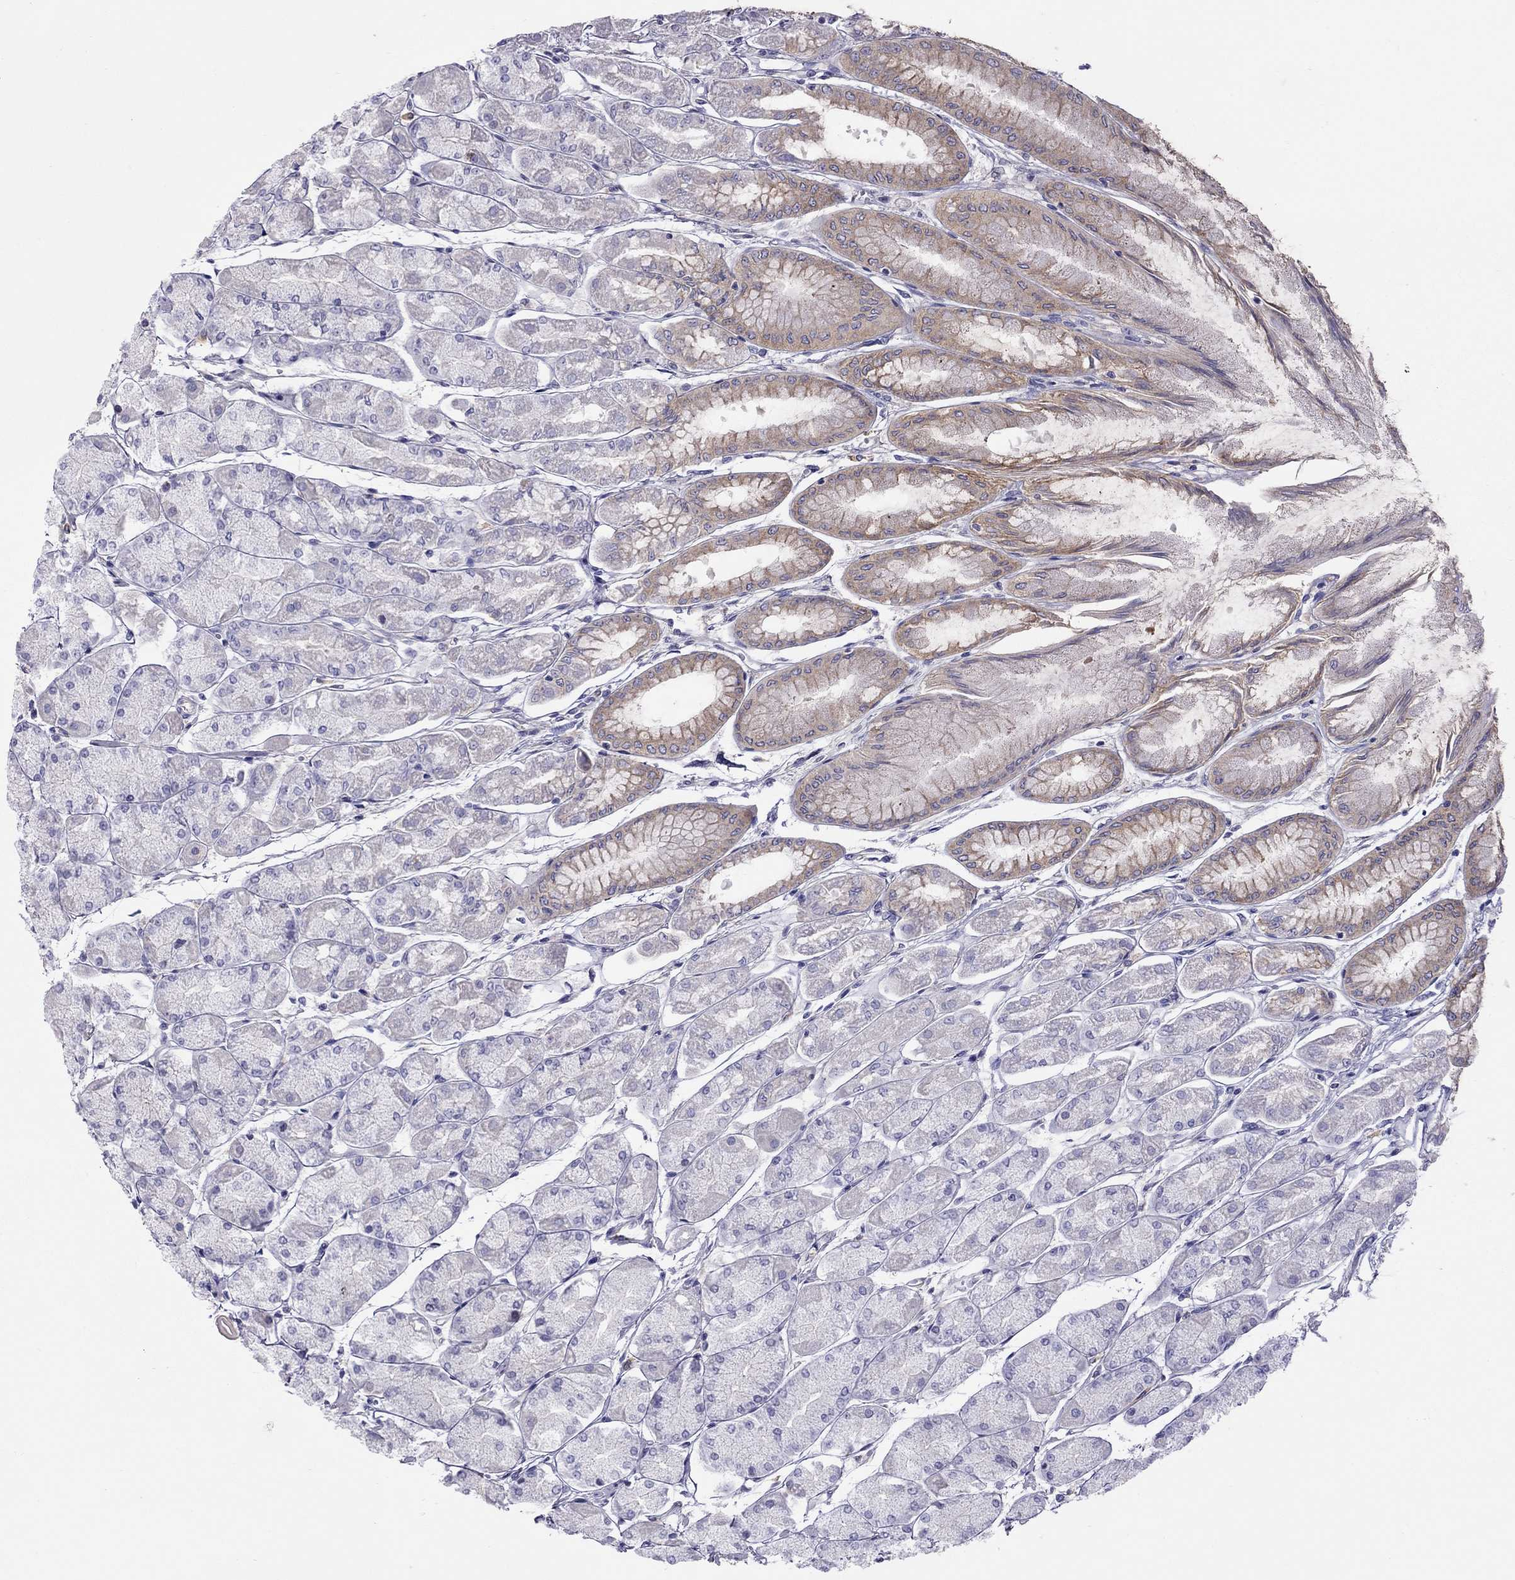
{"staining": {"intensity": "weak", "quantity": "25%-75%", "location": "cytoplasmic/membranous"}, "tissue": "stomach", "cell_type": "Glandular cells", "image_type": "normal", "snomed": [{"axis": "morphology", "description": "Normal tissue, NOS"}, {"axis": "topography", "description": "Stomach, upper"}], "caption": "Immunohistochemistry (IHC) histopathology image of unremarkable stomach: human stomach stained using immunohistochemistry (IHC) reveals low levels of weak protein expression localized specifically in the cytoplasmic/membranous of glandular cells, appearing as a cytoplasmic/membranous brown color.", "gene": "ALOX15B", "patient": {"sex": "male", "age": 60}}